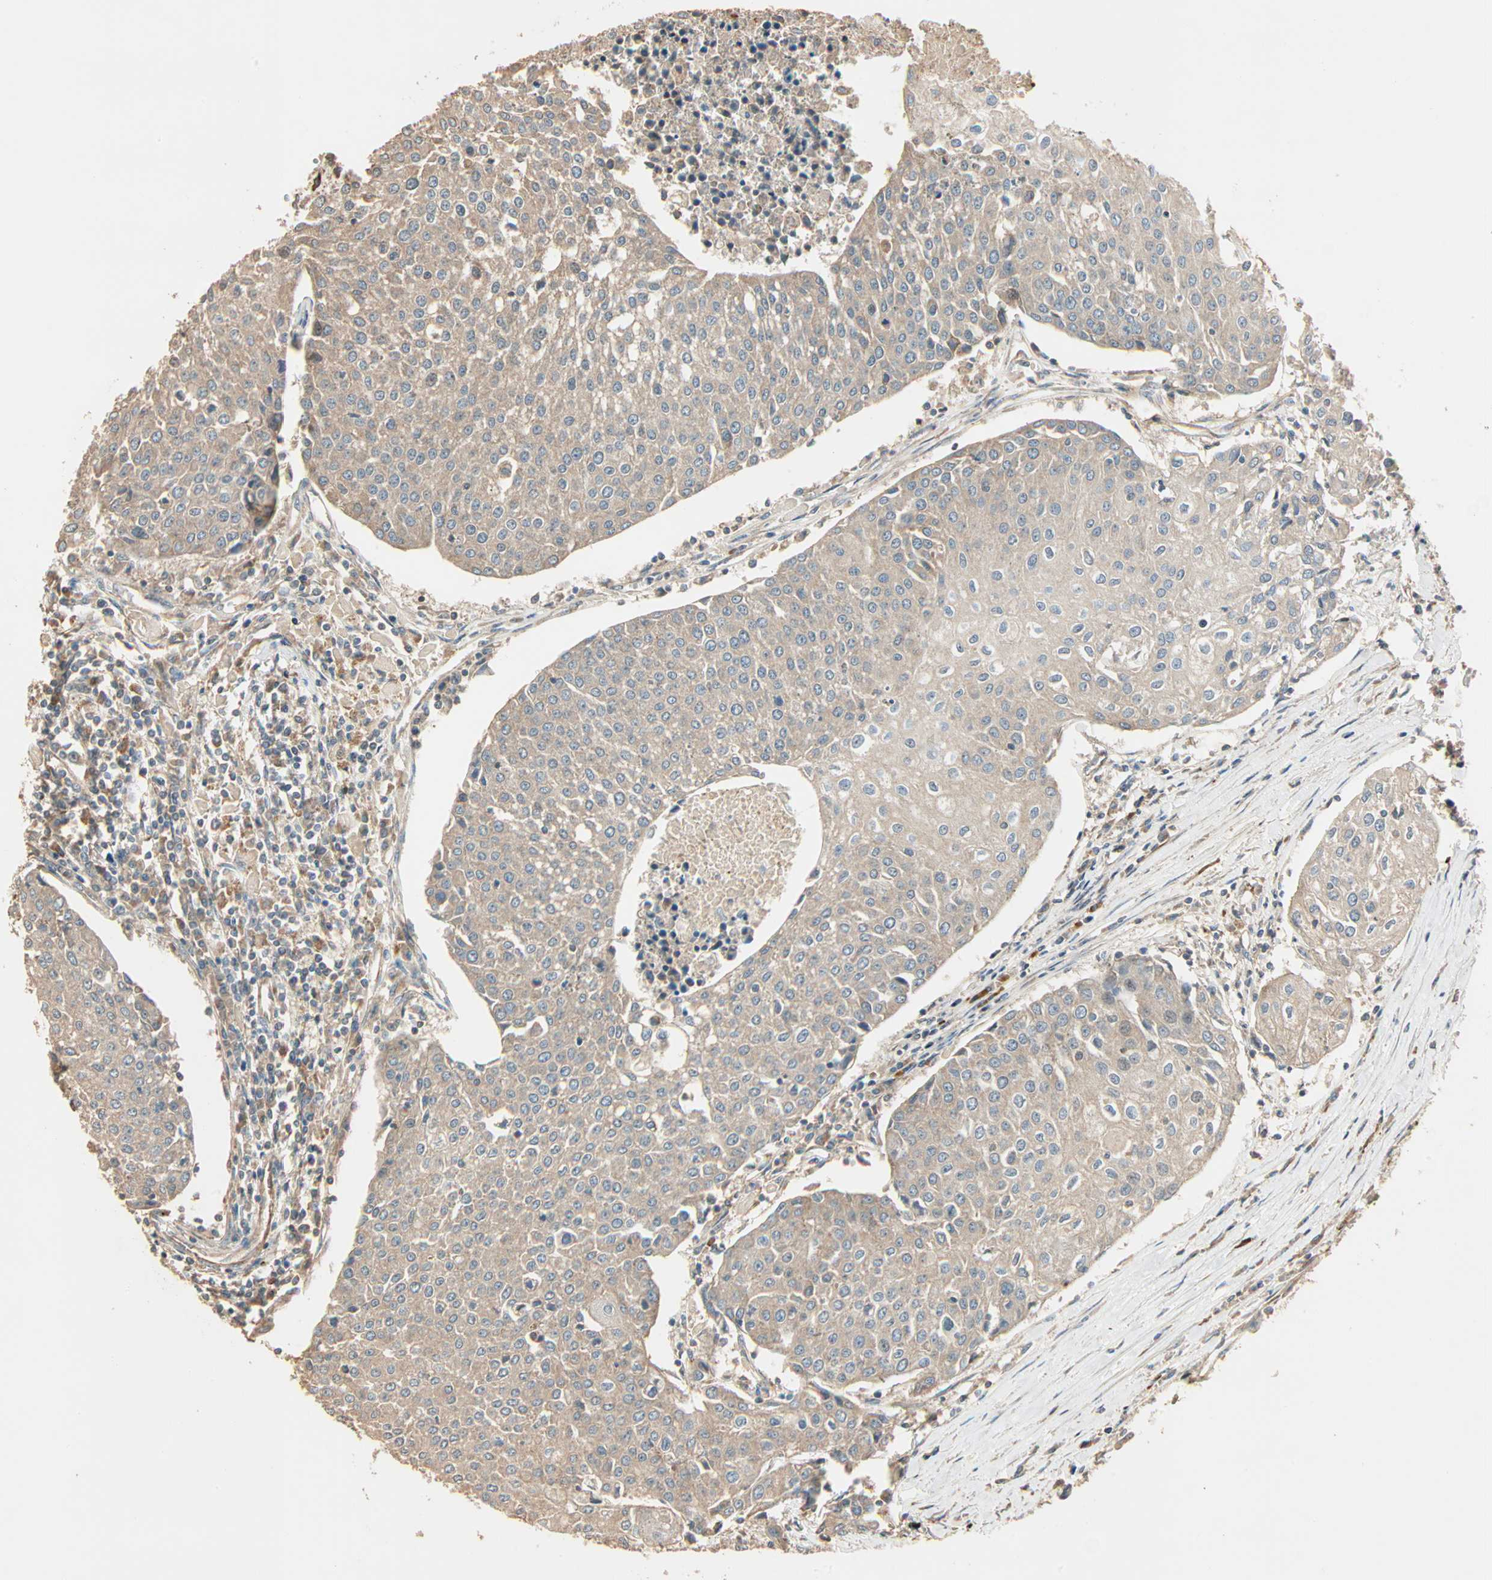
{"staining": {"intensity": "weak", "quantity": "25%-75%", "location": "cytoplasmic/membranous"}, "tissue": "urothelial cancer", "cell_type": "Tumor cells", "image_type": "cancer", "snomed": [{"axis": "morphology", "description": "Urothelial carcinoma, High grade"}, {"axis": "topography", "description": "Urinary bladder"}], "caption": "Approximately 25%-75% of tumor cells in human urothelial cancer exhibit weak cytoplasmic/membranous protein staining as visualized by brown immunohistochemical staining.", "gene": "GALK1", "patient": {"sex": "female", "age": 85}}